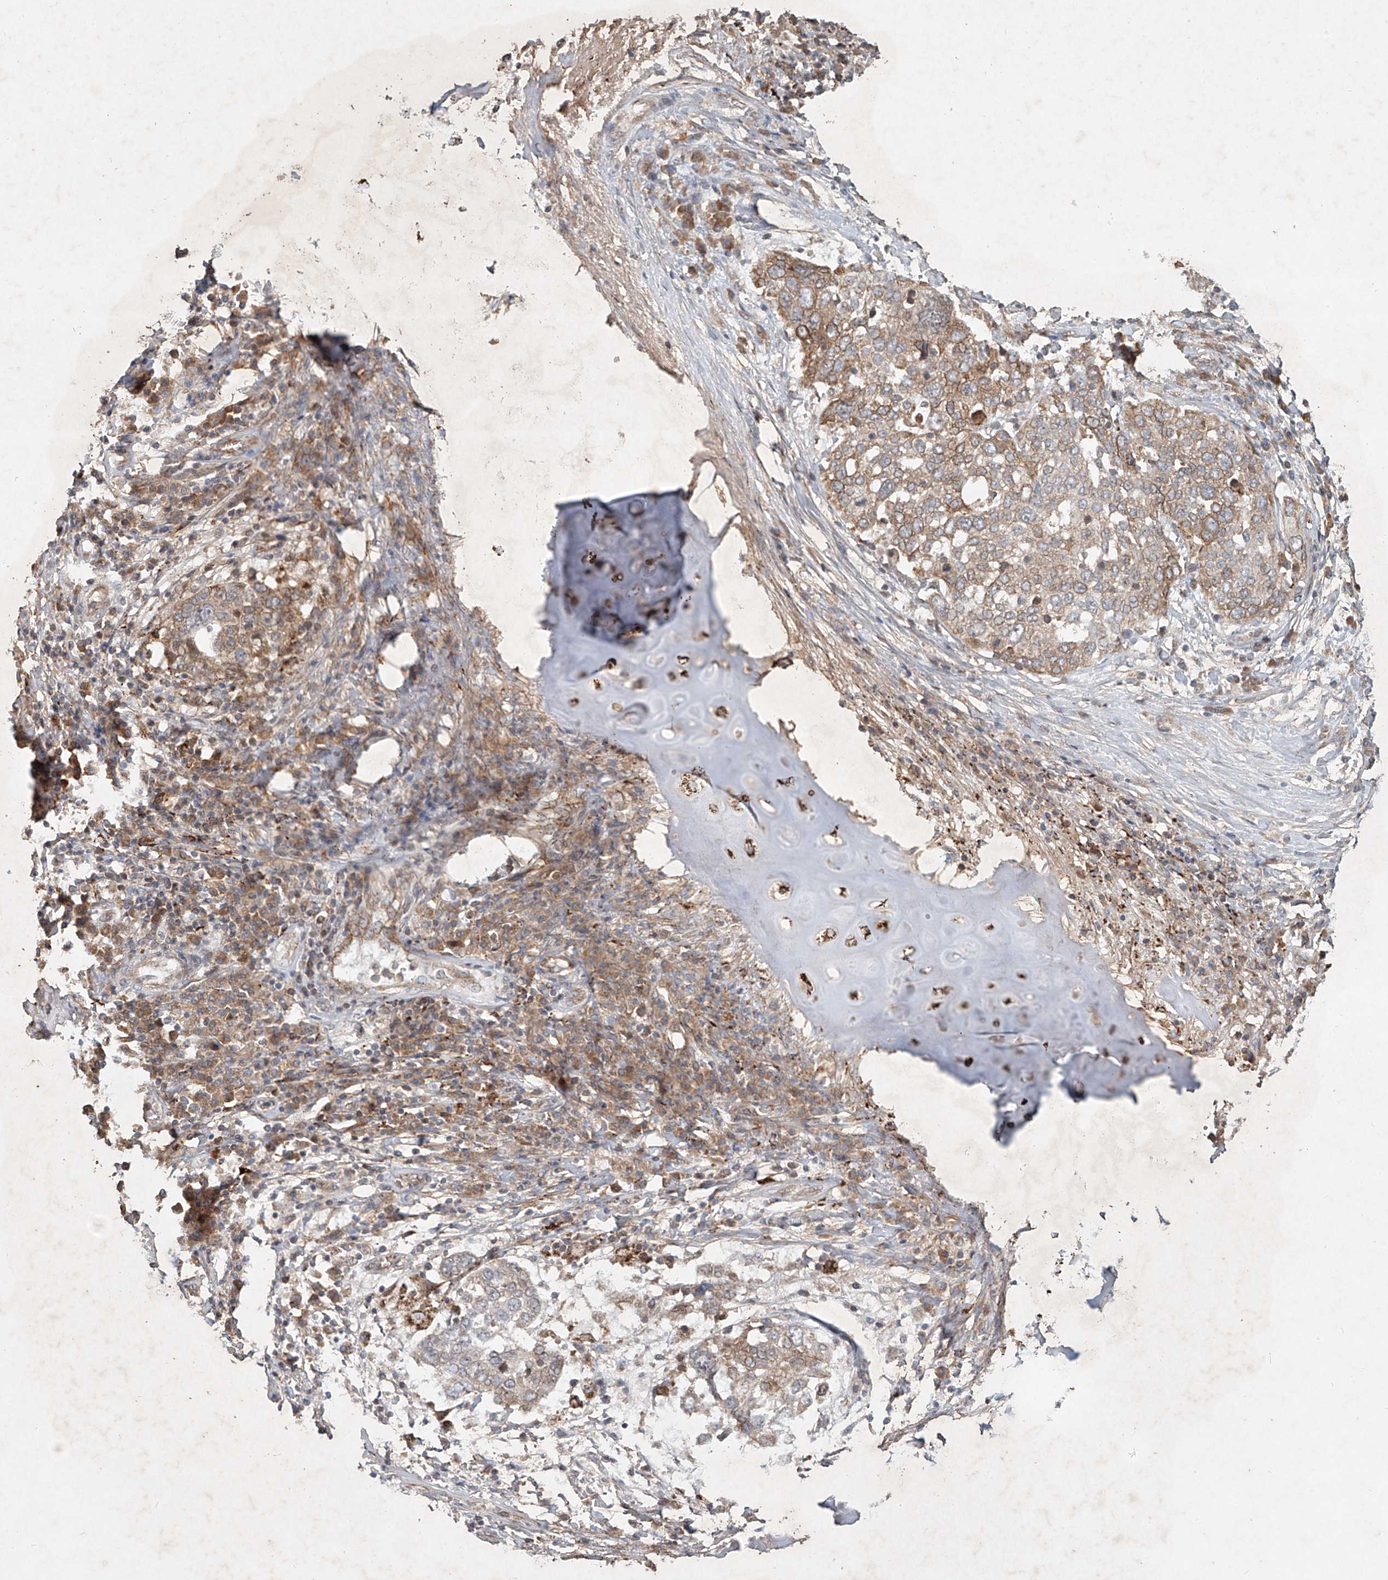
{"staining": {"intensity": "weak", "quantity": ">75%", "location": "cytoplasmic/membranous"}, "tissue": "lung cancer", "cell_type": "Tumor cells", "image_type": "cancer", "snomed": [{"axis": "morphology", "description": "Squamous cell carcinoma, NOS"}, {"axis": "topography", "description": "Lung"}], "caption": "Lung squamous cell carcinoma stained with a brown dye displays weak cytoplasmic/membranous positive staining in about >75% of tumor cells.", "gene": "IER5", "patient": {"sex": "male", "age": 65}}